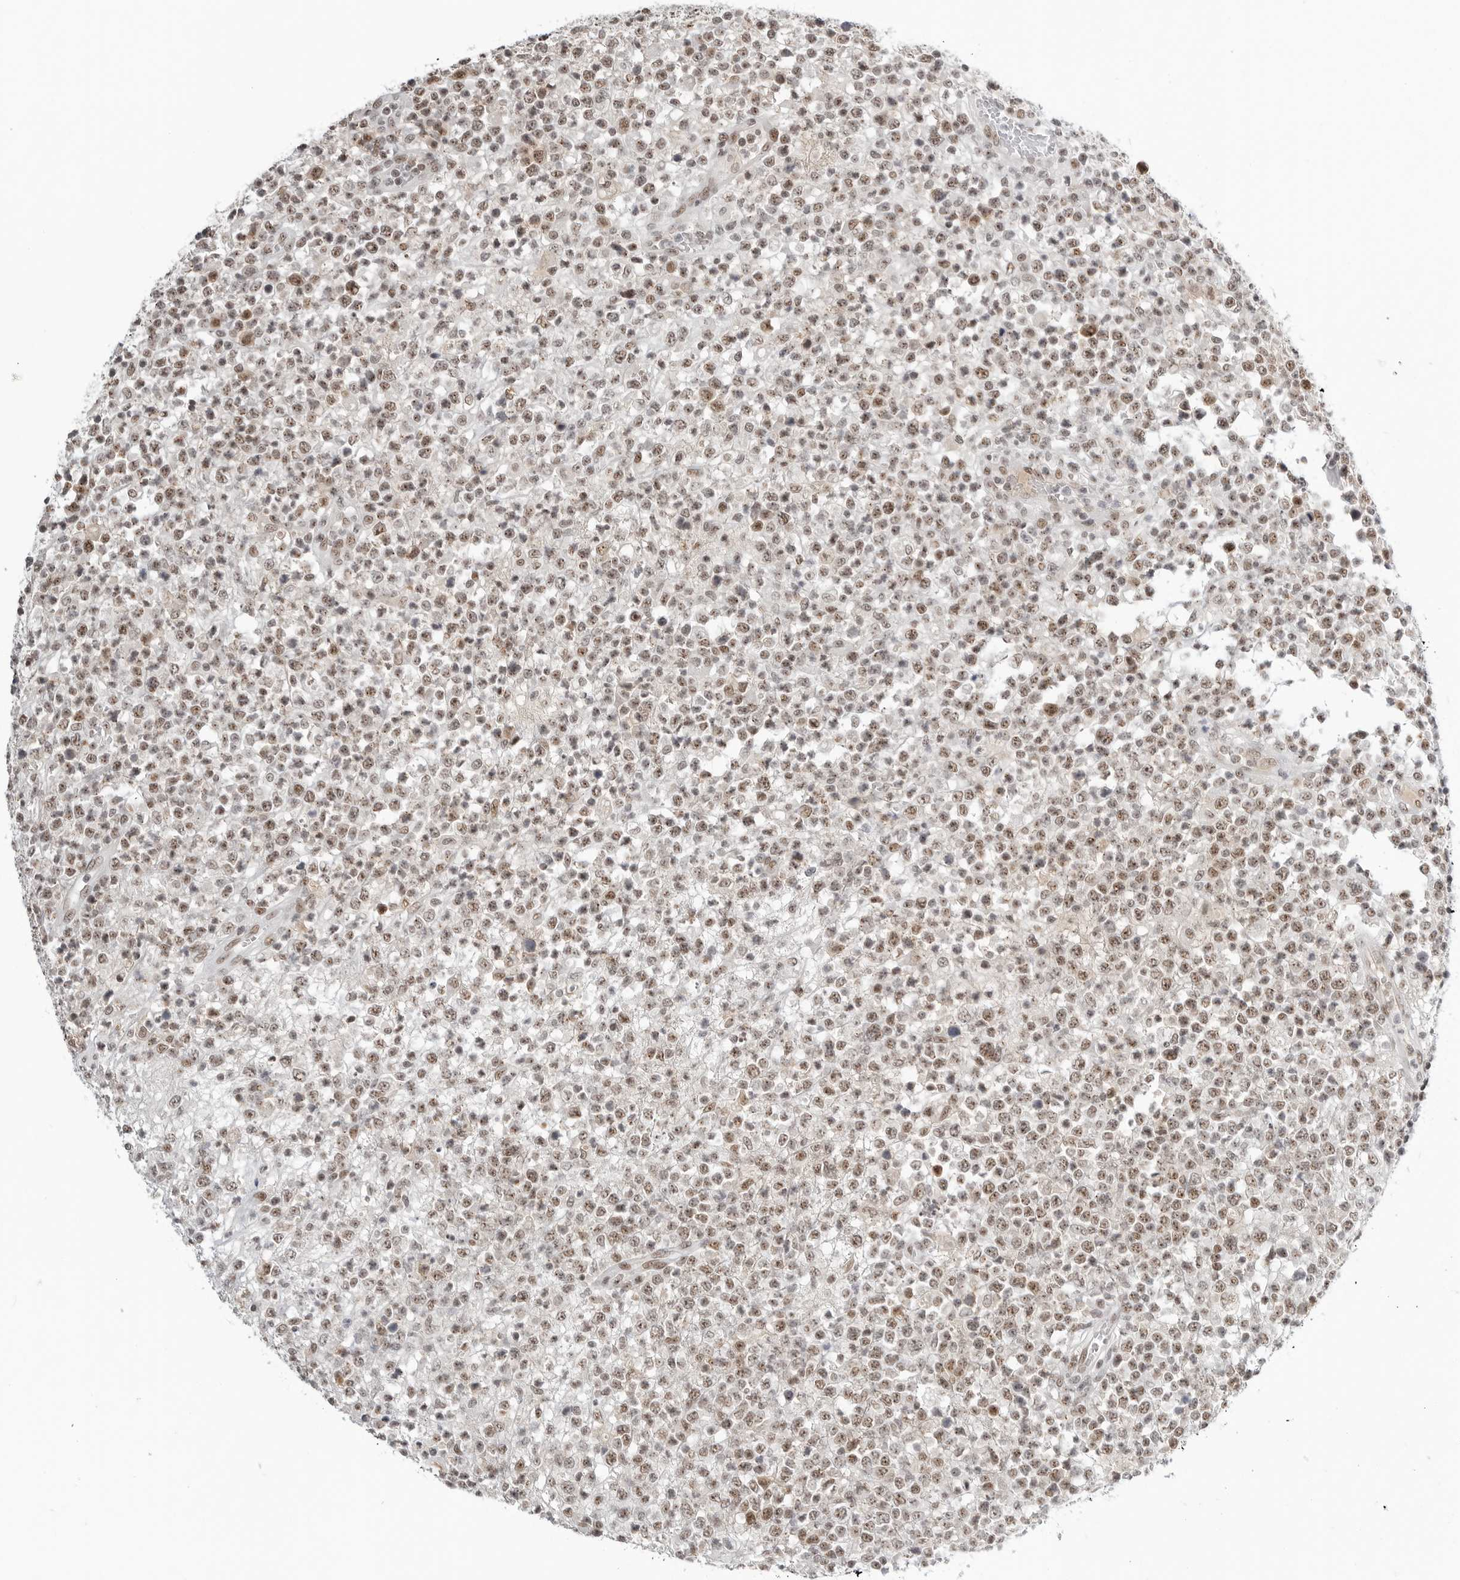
{"staining": {"intensity": "moderate", "quantity": ">75%", "location": "nuclear"}, "tissue": "lymphoma", "cell_type": "Tumor cells", "image_type": "cancer", "snomed": [{"axis": "morphology", "description": "Malignant lymphoma, non-Hodgkin's type, High grade"}, {"axis": "topography", "description": "Colon"}], "caption": "A photomicrograph showing moderate nuclear staining in approximately >75% of tumor cells in lymphoma, as visualized by brown immunohistochemical staining.", "gene": "WRAP53", "patient": {"sex": "female", "age": 53}}